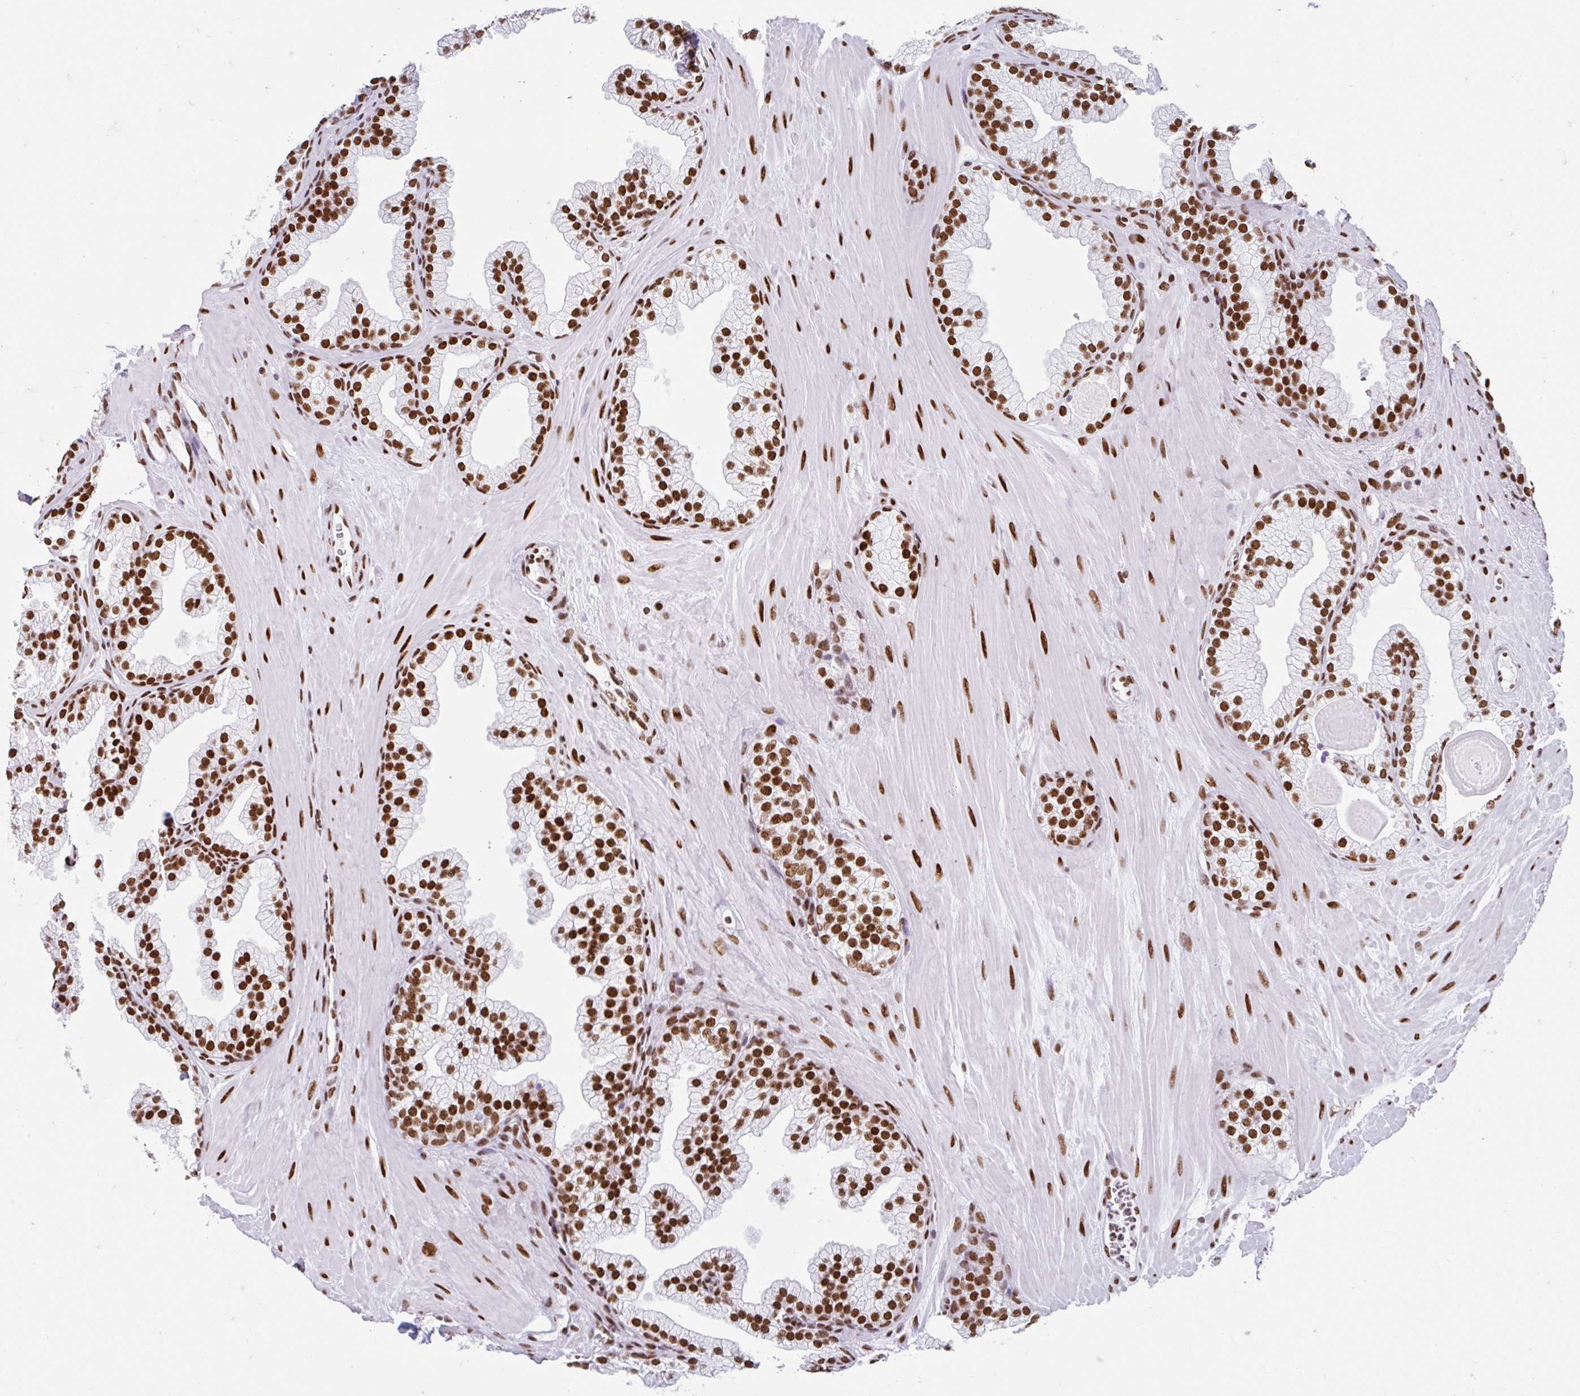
{"staining": {"intensity": "strong", "quantity": ">75%", "location": "nuclear"}, "tissue": "prostate", "cell_type": "Glandular cells", "image_type": "normal", "snomed": [{"axis": "morphology", "description": "Normal tissue, NOS"}, {"axis": "topography", "description": "Prostate"}, {"axis": "topography", "description": "Peripheral nerve tissue"}], "caption": "Human prostate stained for a protein (brown) exhibits strong nuclear positive positivity in approximately >75% of glandular cells.", "gene": "KHDRBS1", "patient": {"sex": "male", "age": 61}}